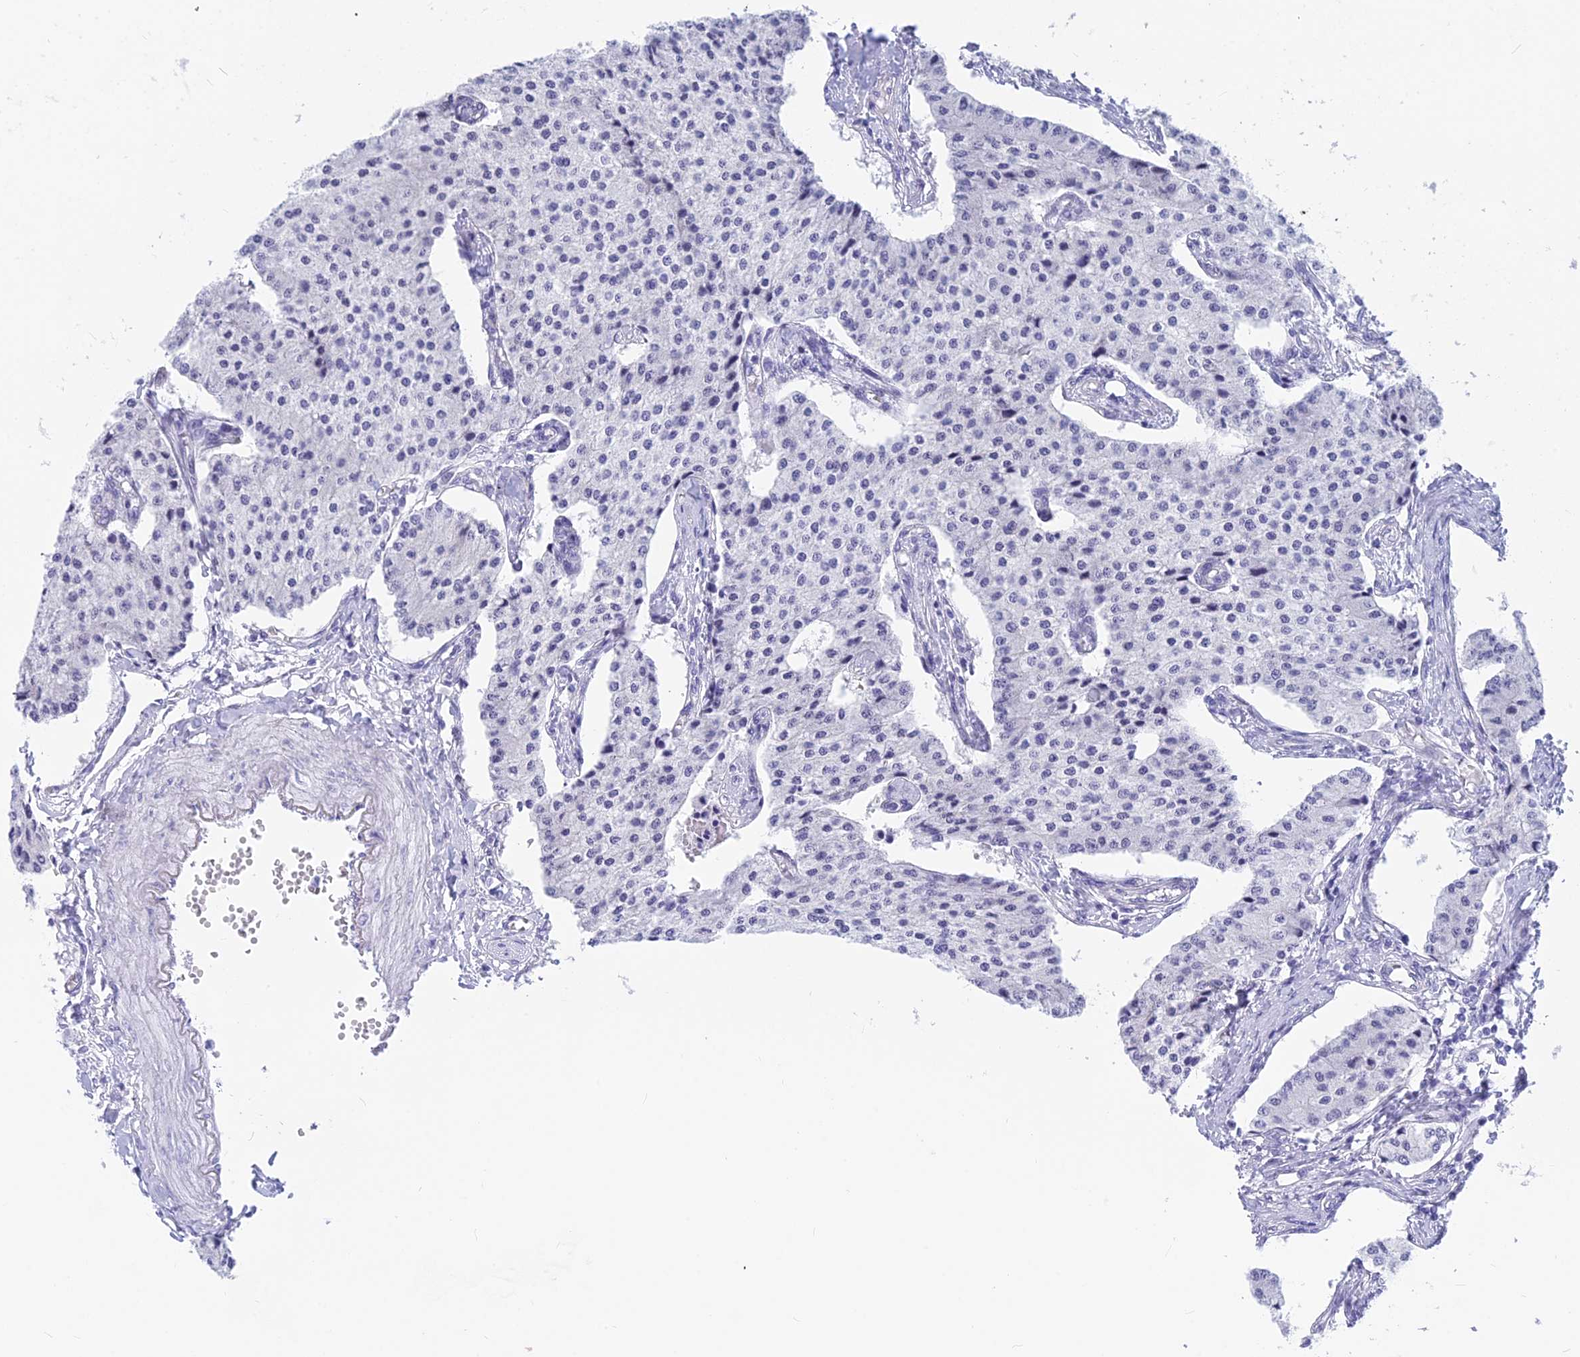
{"staining": {"intensity": "negative", "quantity": "none", "location": "none"}, "tissue": "carcinoid", "cell_type": "Tumor cells", "image_type": "cancer", "snomed": [{"axis": "morphology", "description": "Carcinoid, malignant, NOS"}, {"axis": "topography", "description": "Colon"}], "caption": "DAB (3,3'-diaminobenzidine) immunohistochemical staining of human malignant carcinoid displays no significant positivity in tumor cells.", "gene": "SRSF5", "patient": {"sex": "female", "age": 52}}